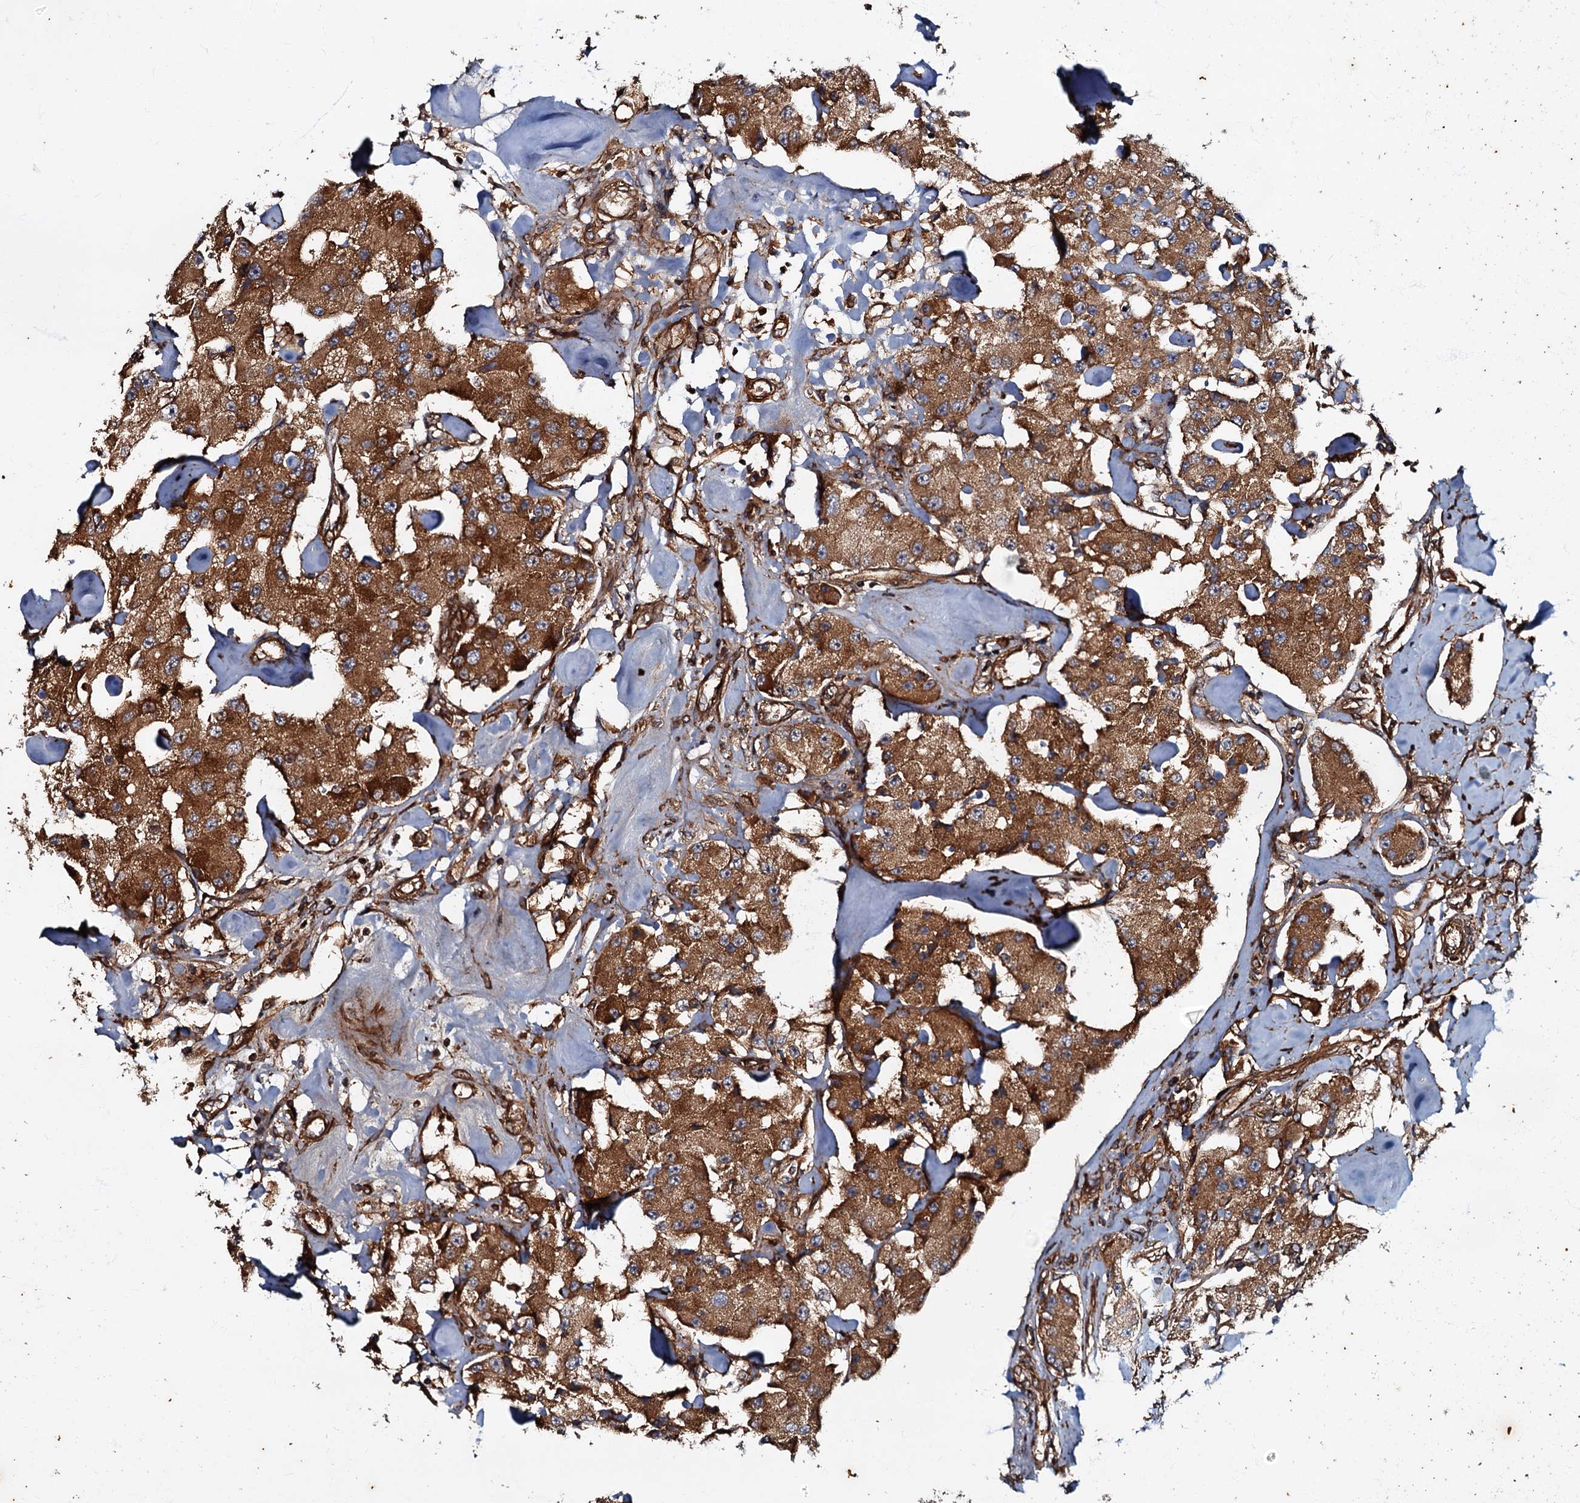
{"staining": {"intensity": "strong", "quantity": ">75%", "location": "cytoplasmic/membranous"}, "tissue": "carcinoid", "cell_type": "Tumor cells", "image_type": "cancer", "snomed": [{"axis": "morphology", "description": "Carcinoid, malignant, NOS"}, {"axis": "topography", "description": "Pancreas"}], "caption": "Carcinoid tissue exhibits strong cytoplasmic/membranous positivity in about >75% of tumor cells, visualized by immunohistochemistry. Nuclei are stained in blue.", "gene": "BLOC1S6", "patient": {"sex": "male", "age": 41}}